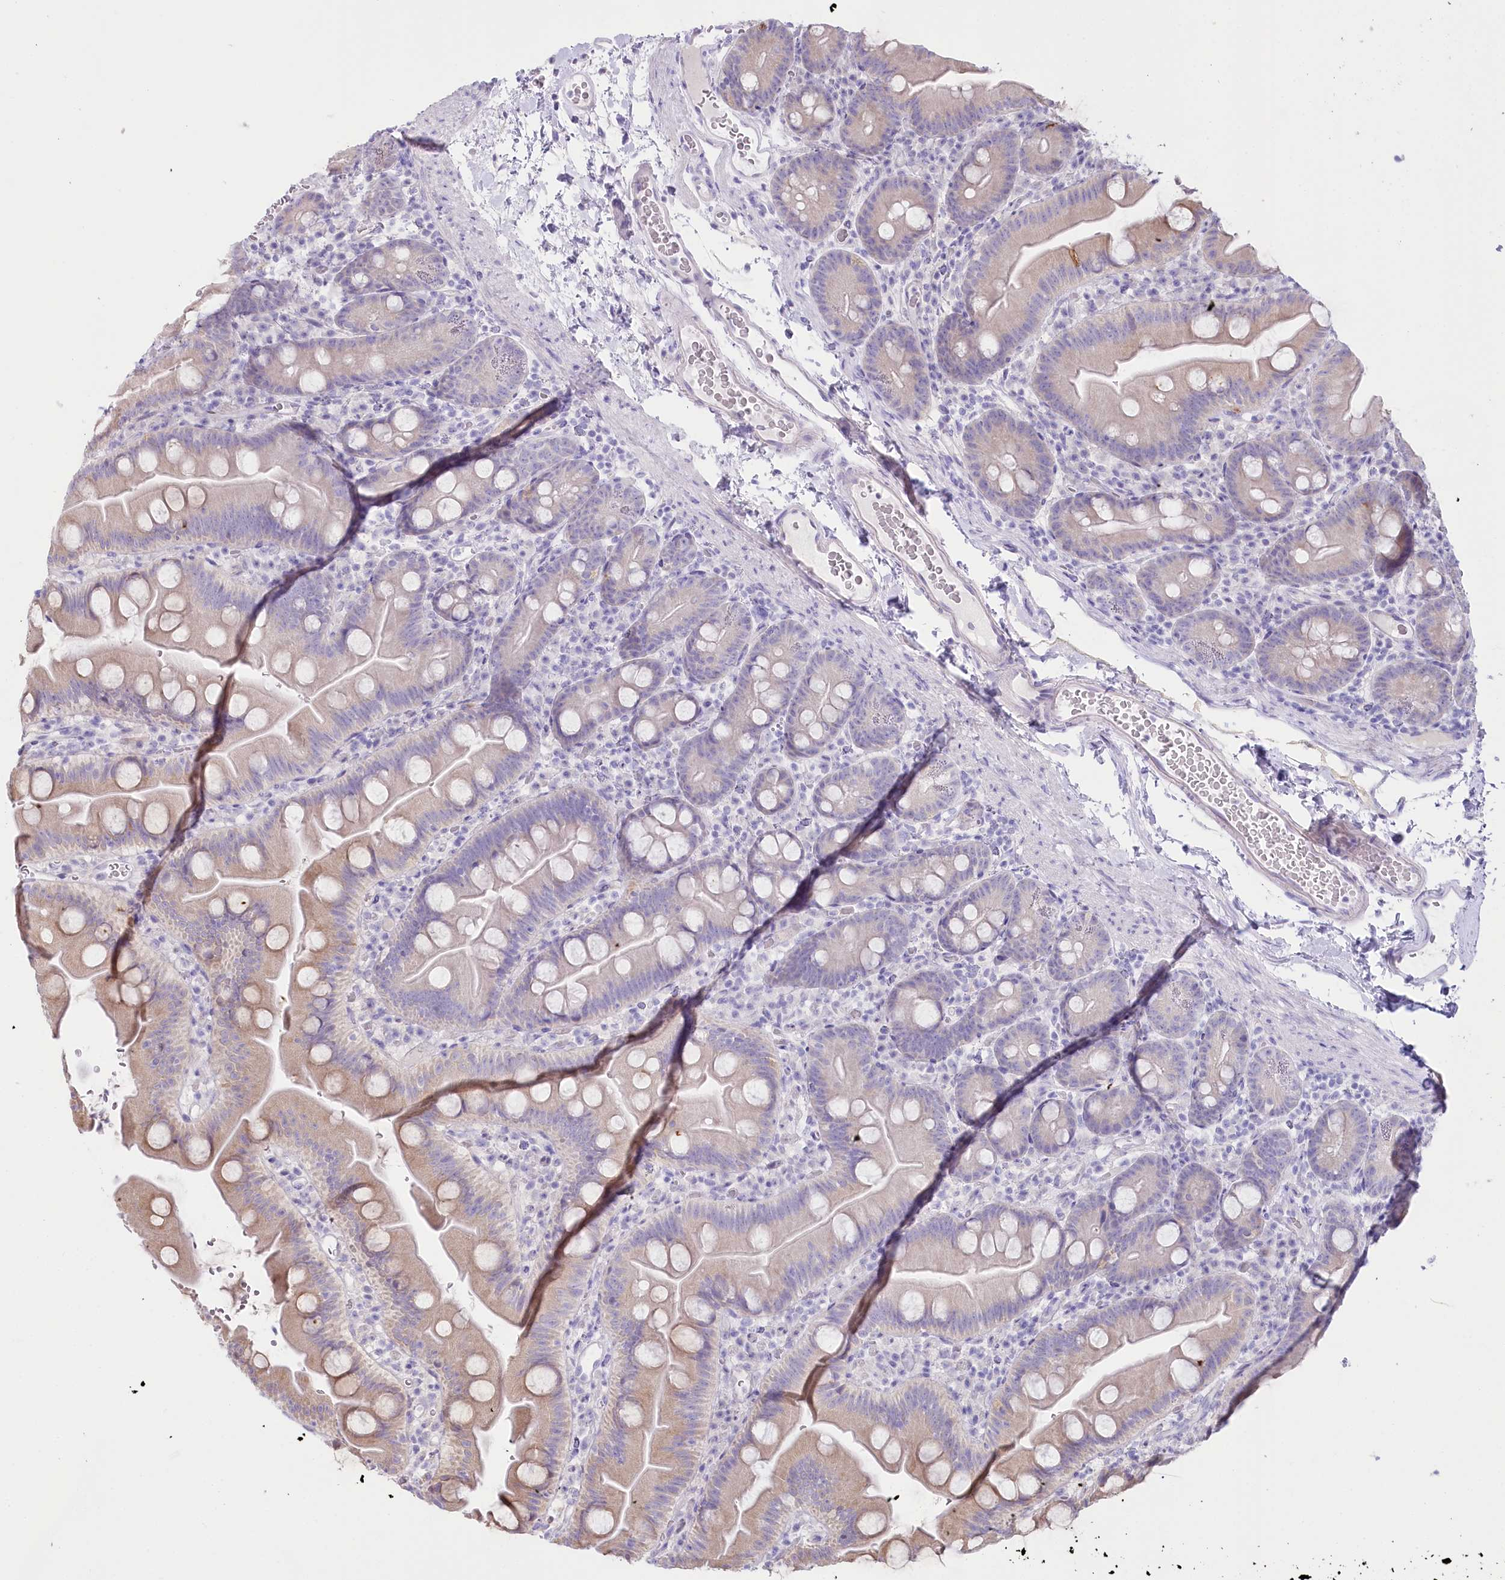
{"staining": {"intensity": "moderate", "quantity": "25%-75%", "location": "cytoplasmic/membranous"}, "tissue": "small intestine", "cell_type": "Glandular cells", "image_type": "normal", "snomed": [{"axis": "morphology", "description": "Normal tissue, NOS"}, {"axis": "topography", "description": "Small intestine"}], "caption": "Glandular cells demonstrate moderate cytoplasmic/membranous expression in about 25%-75% of cells in unremarkable small intestine. (DAB IHC, brown staining for protein, blue staining for nuclei).", "gene": "MYOZ1", "patient": {"sex": "female", "age": 68}}